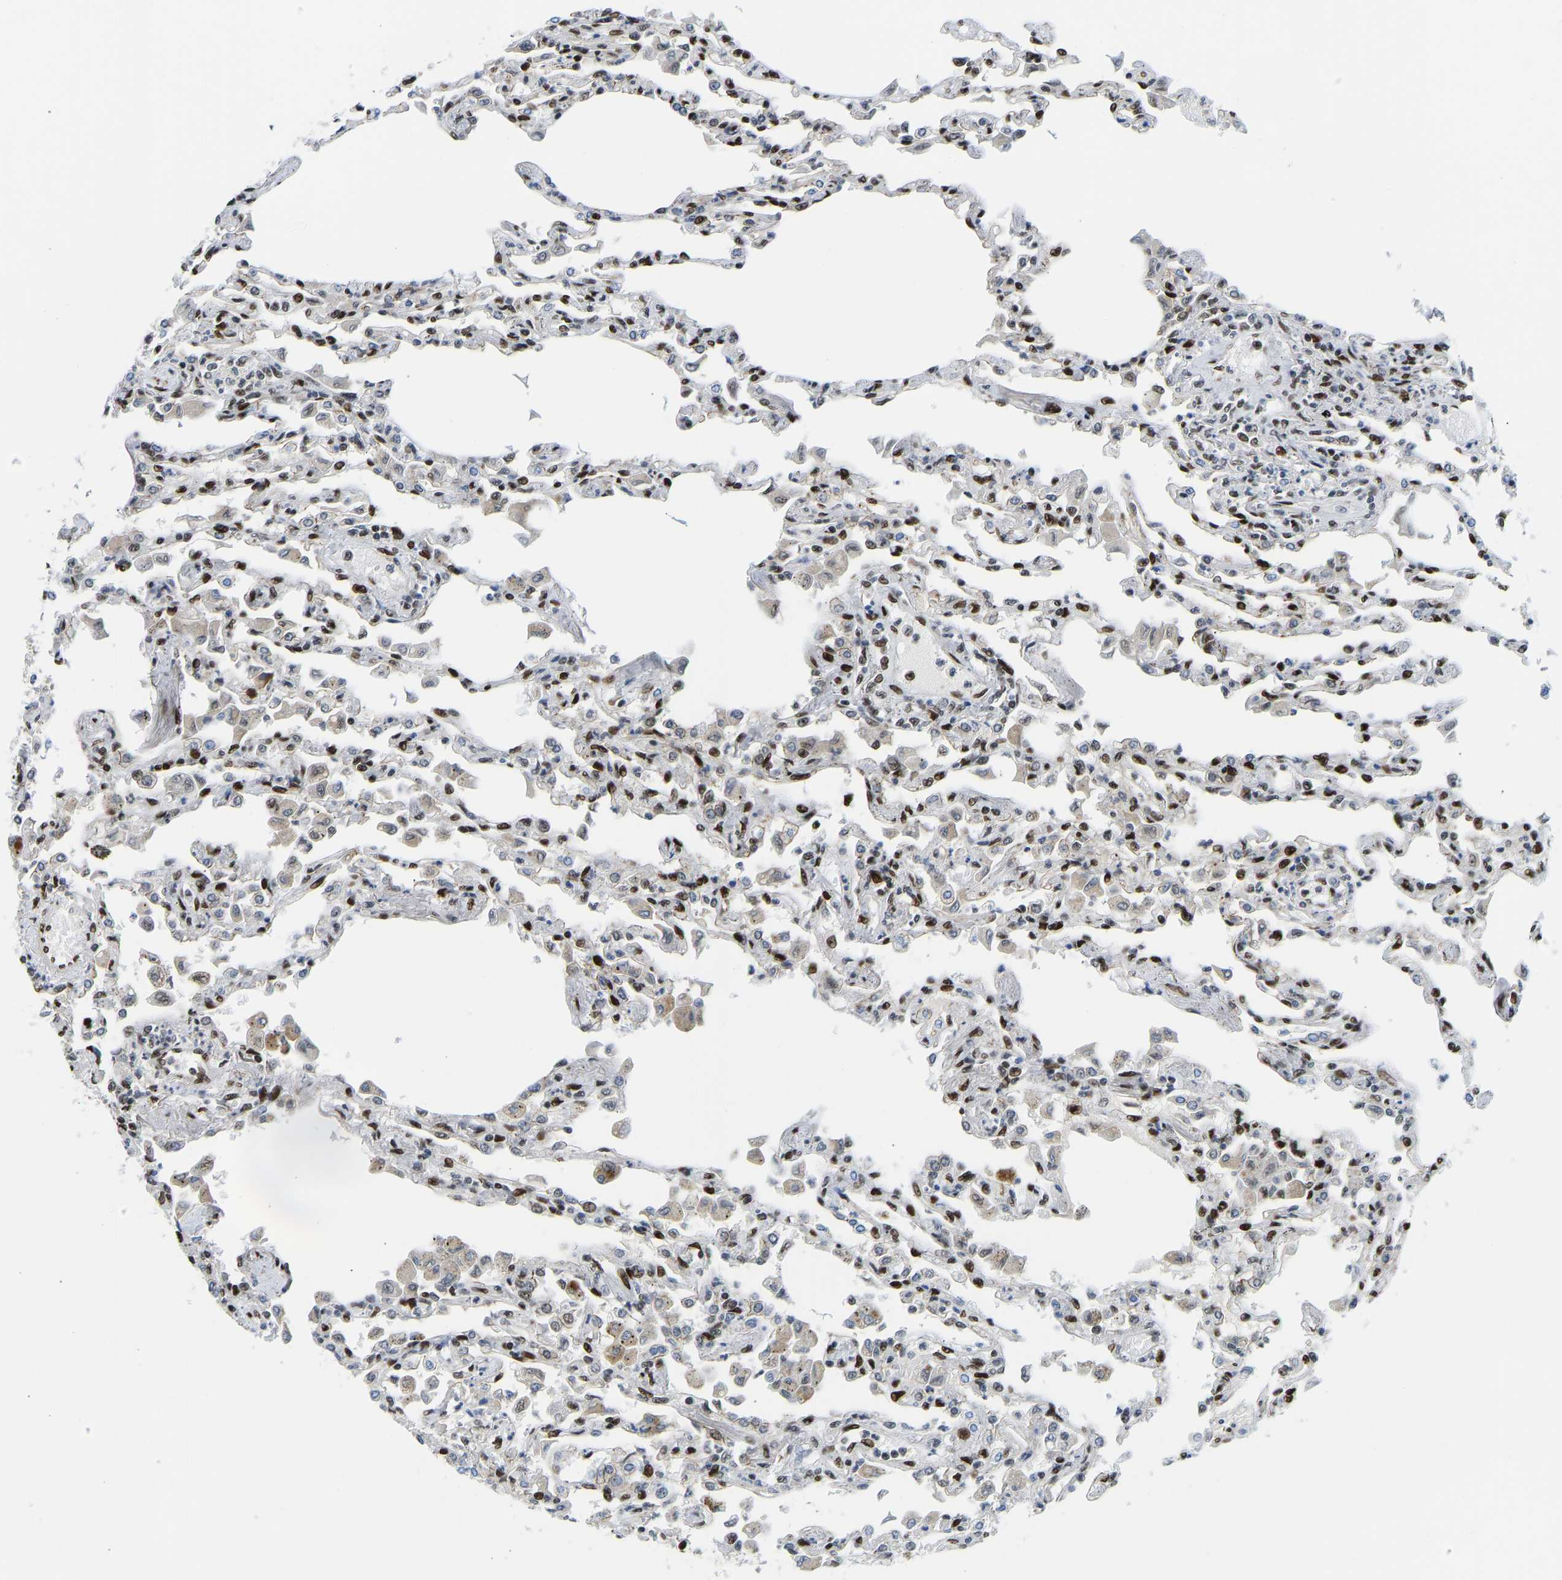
{"staining": {"intensity": "strong", "quantity": "25%-75%", "location": "nuclear"}, "tissue": "lung", "cell_type": "Alveolar cells", "image_type": "normal", "snomed": [{"axis": "morphology", "description": "Normal tissue, NOS"}, {"axis": "topography", "description": "Bronchus"}, {"axis": "topography", "description": "Lung"}], "caption": "IHC (DAB (3,3'-diaminobenzidine)) staining of benign human lung exhibits strong nuclear protein positivity in about 25%-75% of alveolar cells.", "gene": "FOXK1", "patient": {"sex": "female", "age": 49}}